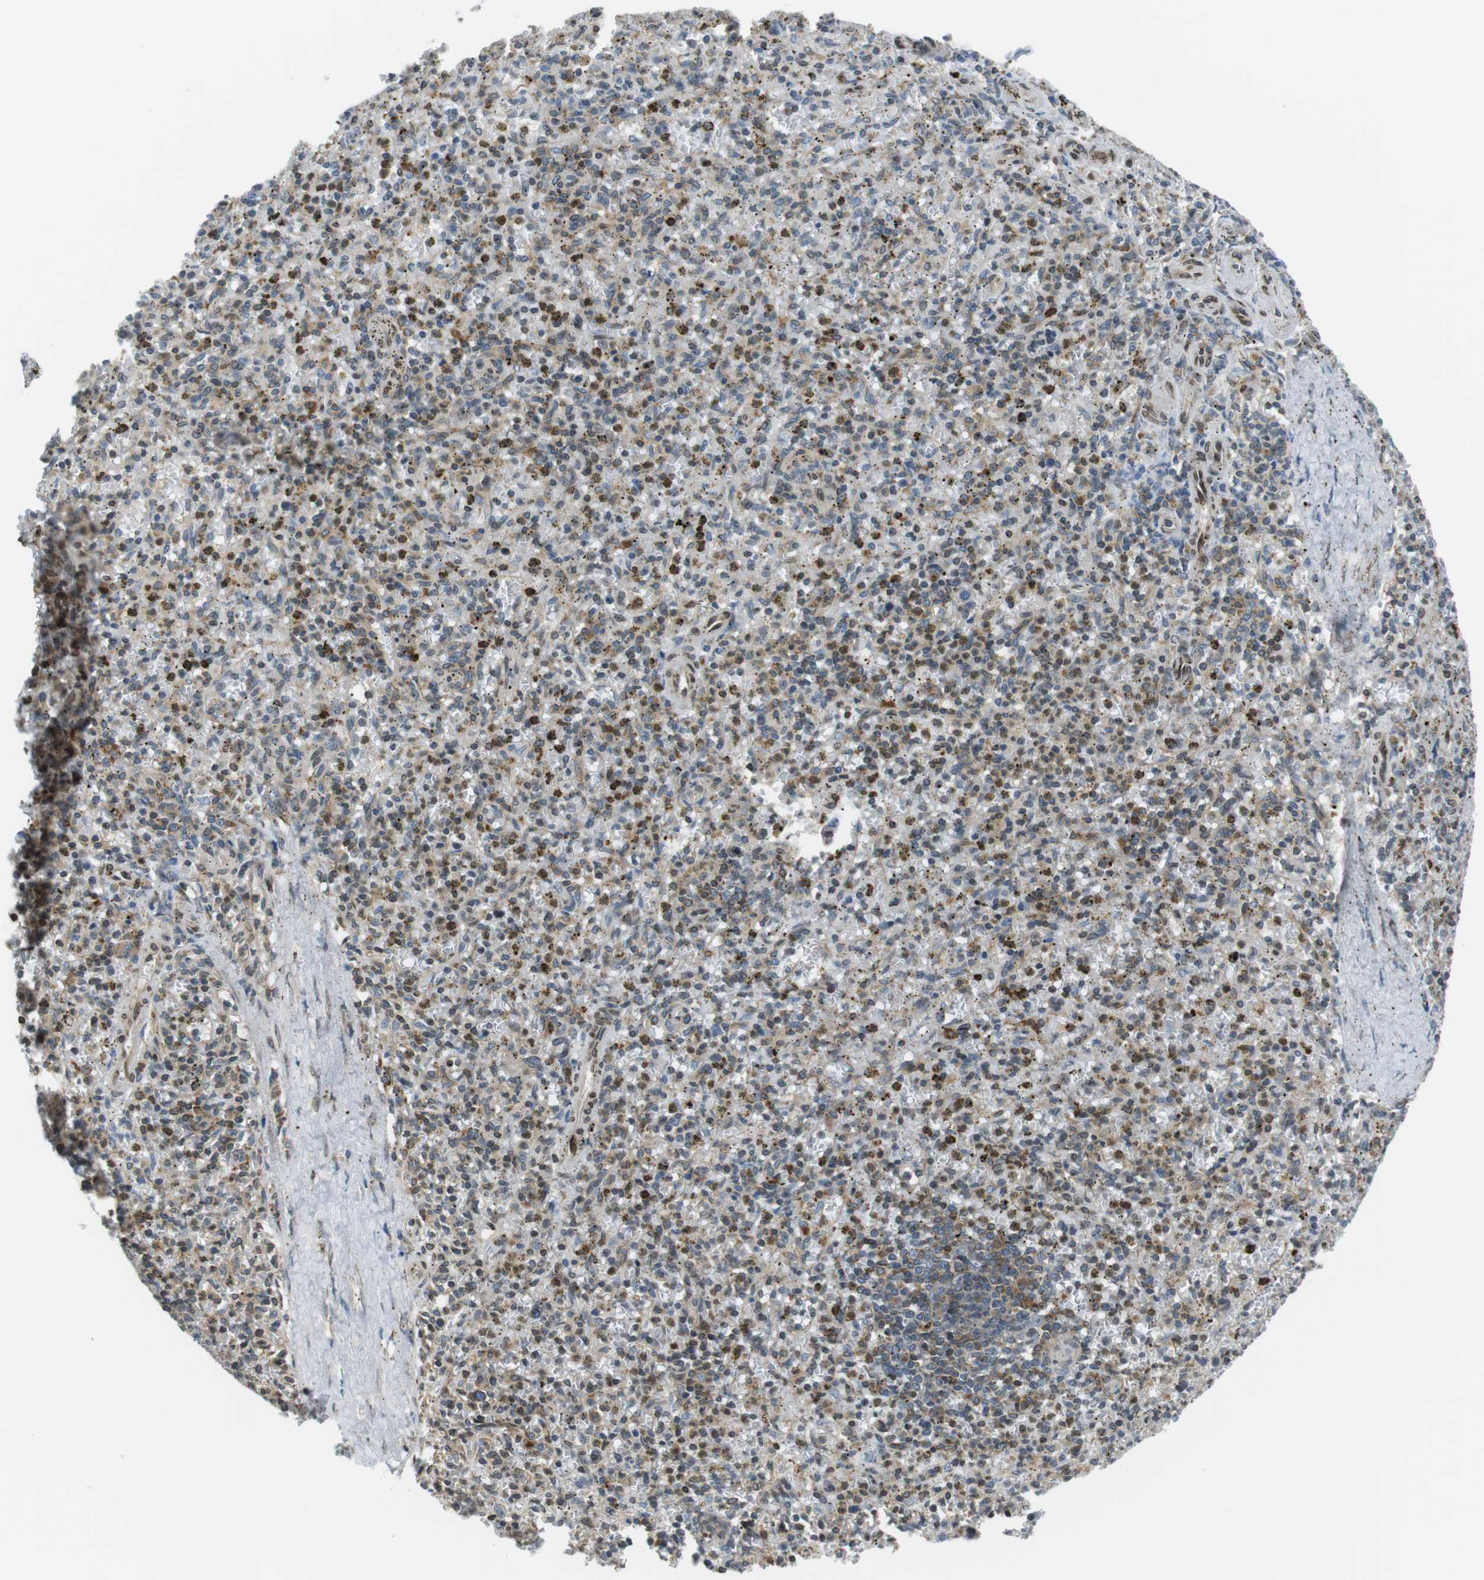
{"staining": {"intensity": "weak", "quantity": "25%-75%", "location": "cytoplasmic/membranous"}, "tissue": "spleen", "cell_type": "Cells in red pulp", "image_type": "normal", "snomed": [{"axis": "morphology", "description": "Normal tissue, NOS"}, {"axis": "topography", "description": "Spleen"}], "caption": "Protein expression analysis of unremarkable spleen reveals weak cytoplasmic/membranous positivity in about 25%-75% of cells in red pulp. The protein is shown in brown color, while the nuclei are stained blue.", "gene": "TMX4", "patient": {"sex": "male", "age": 72}}